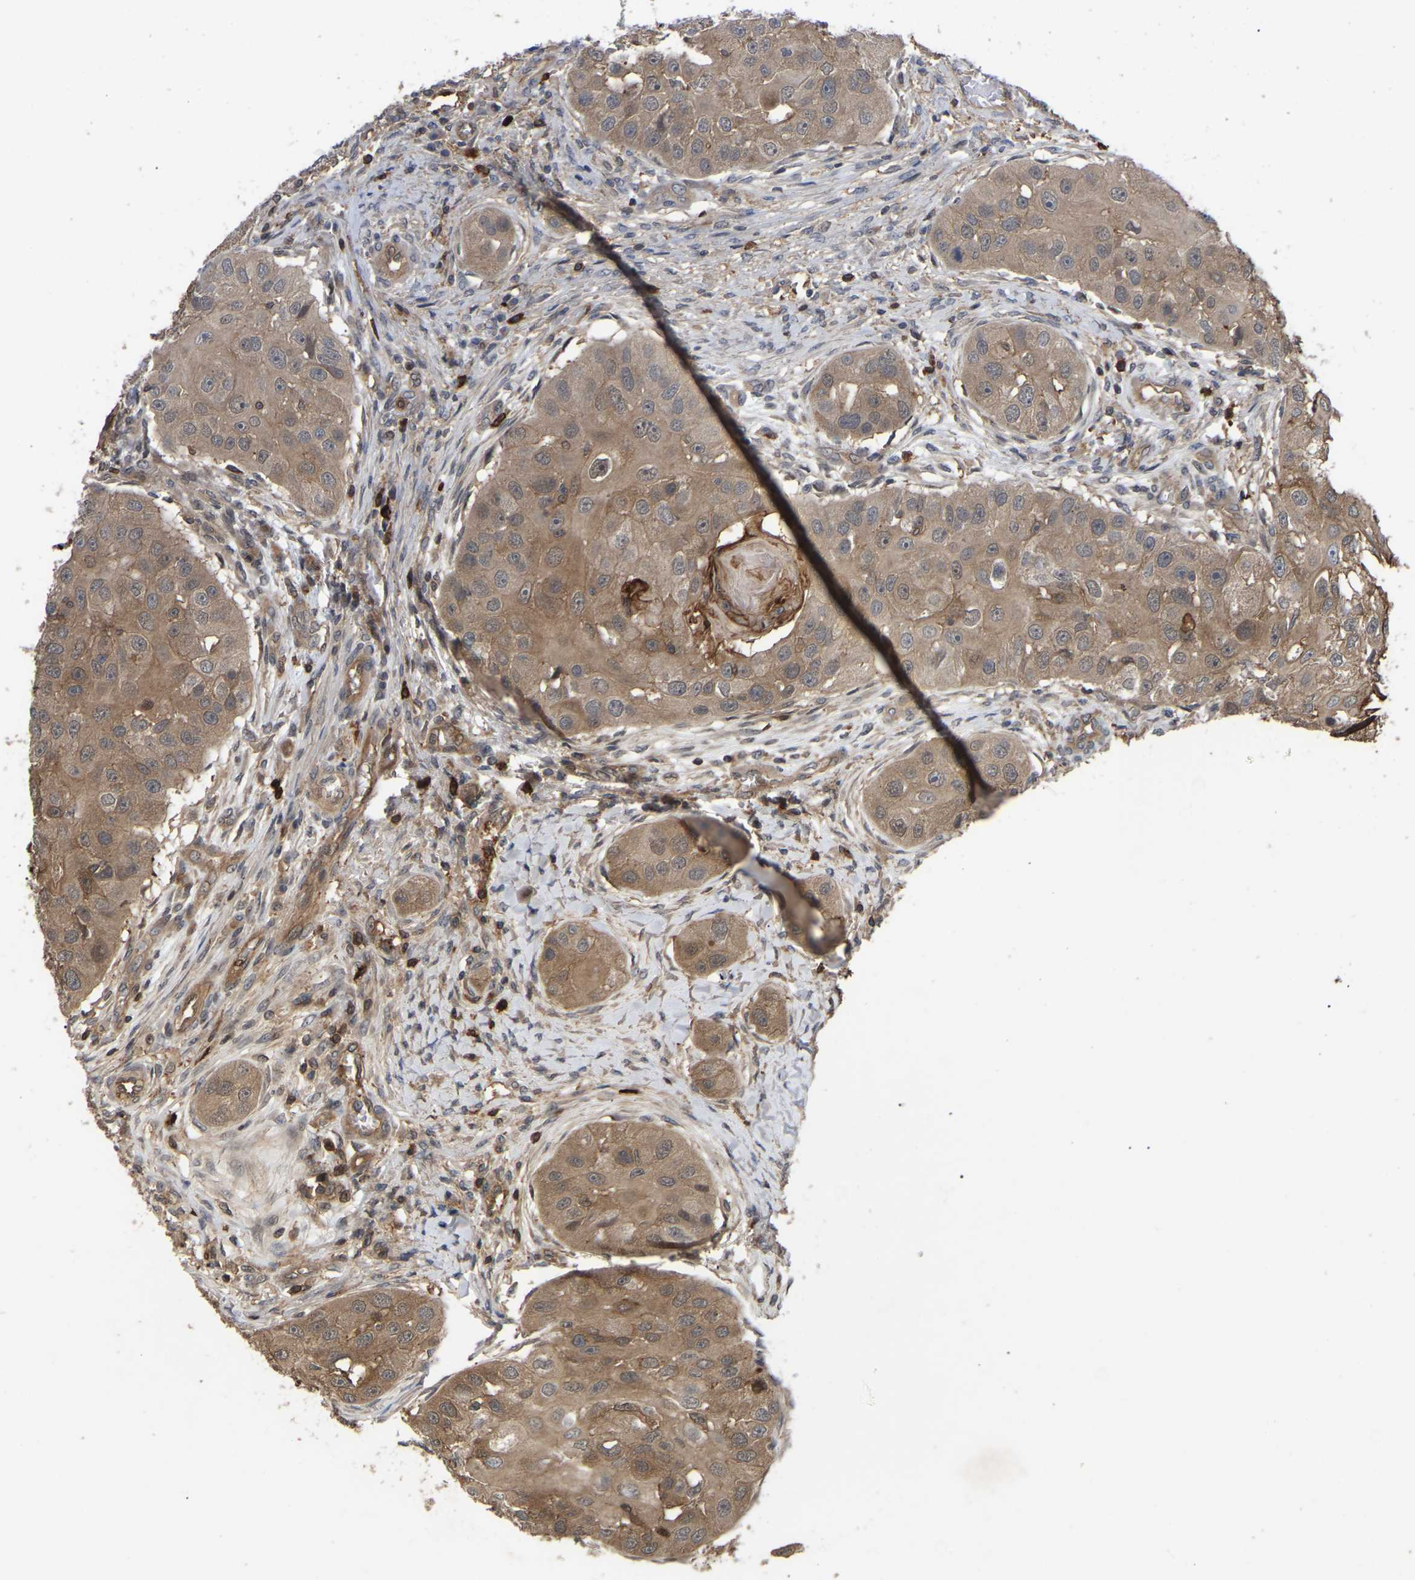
{"staining": {"intensity": "moderate", "quantity": ">75%", "location": "cytoplasmic/membranous"}, "tissue": "head and neck cancer", "cell_type": "Tumor cells", "image_type": "cancer", "snomed": [{"axis": "morphology", "description": "Normal tissue, NOS"}, {"axis": "morphology", "description": "Squamous cell carcinoma, NOS"}, {"axis": "topography", "description": "Skeletal muscle"}, {"axis": "topography", "description": "Head-Neck"}], "caption": "Head and neck cancer (squamous cell carcinoma) stained for a protein exhibits moderate cytoplasmic/membranous positivity in tumor cells.", "gene": "CIT", "patient": {"sex": "male", "age": 51}}